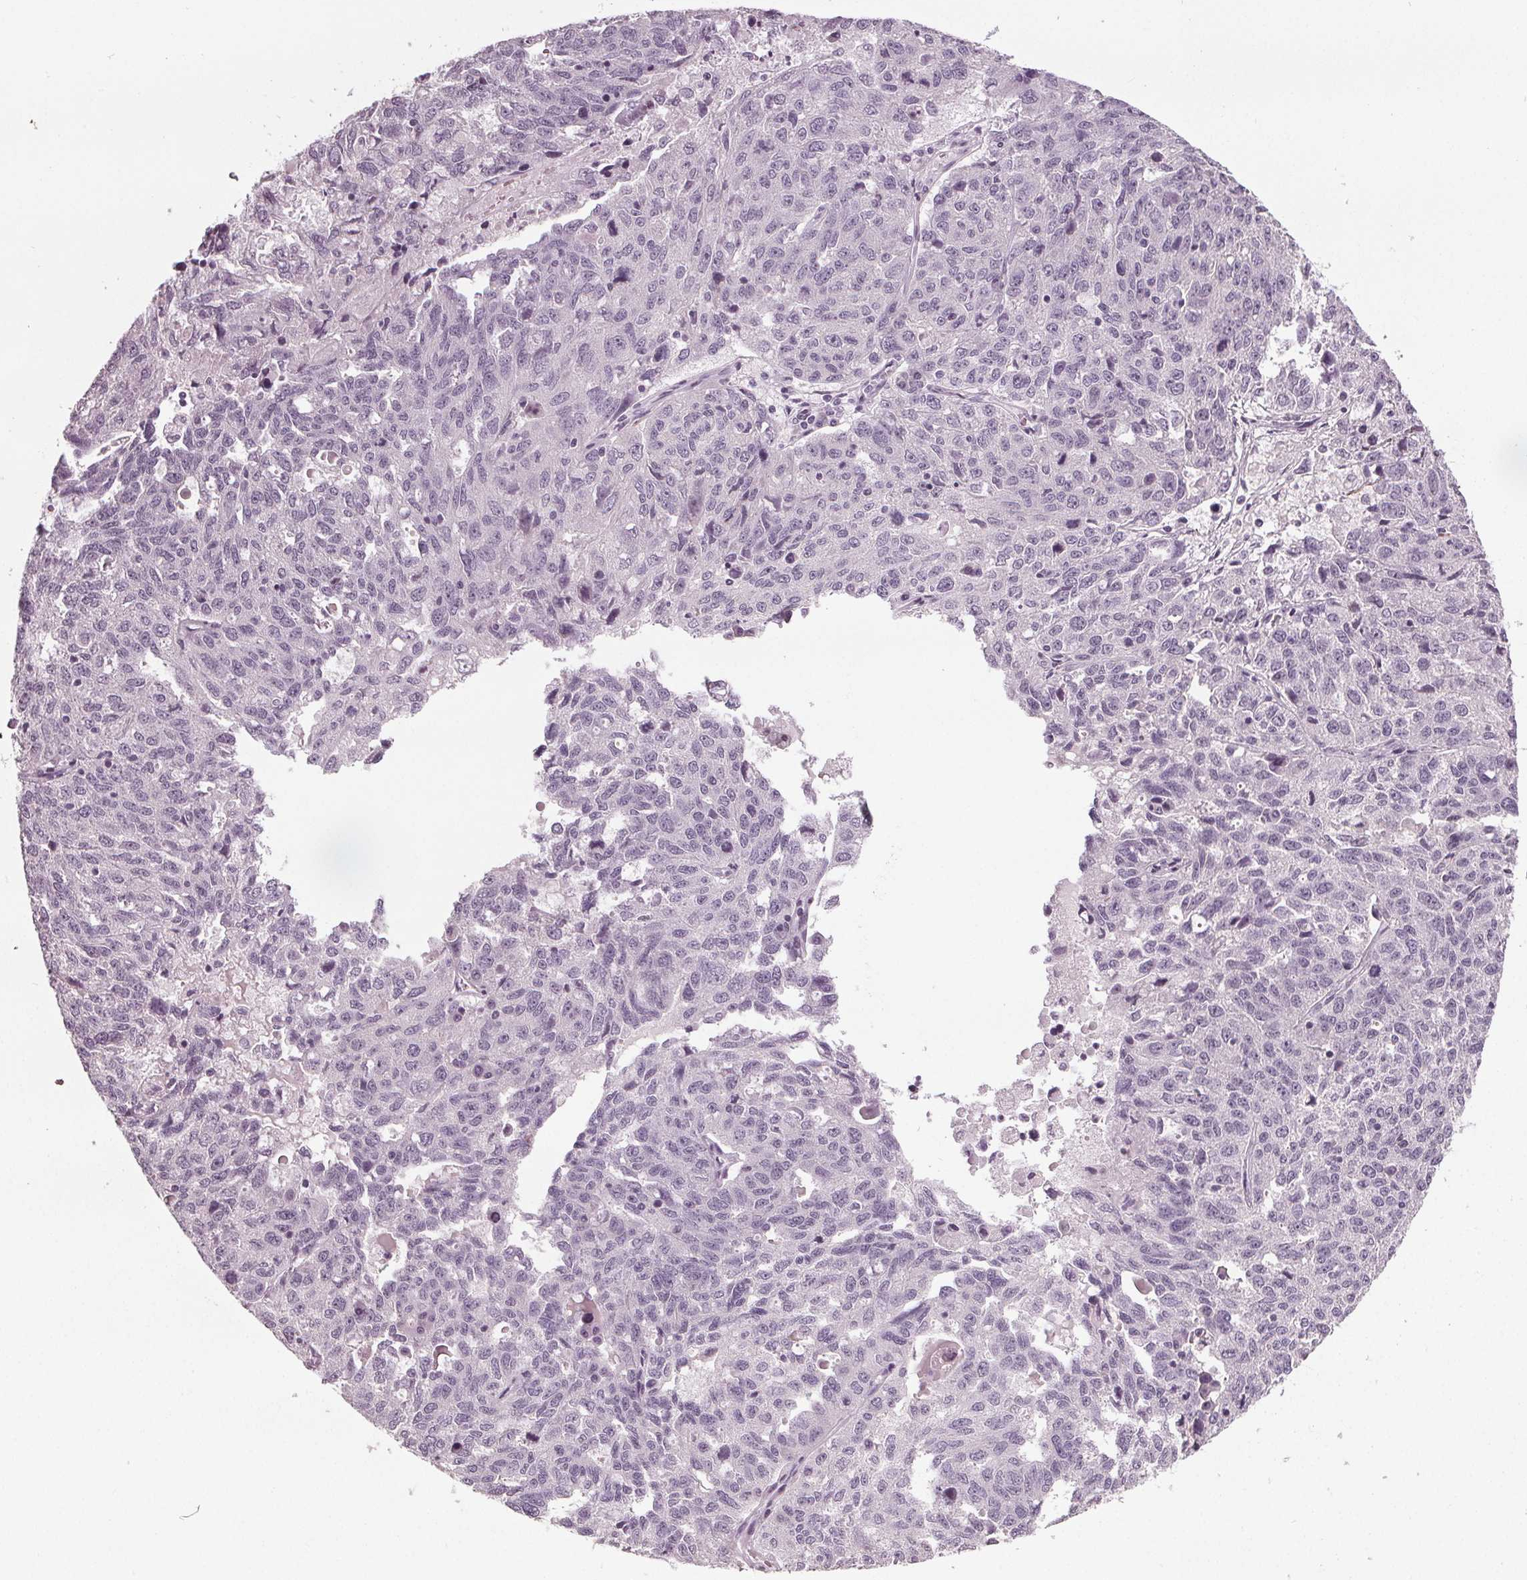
{"staining": {"intensity": "negative", "quantity": "none", "location": "none"}, "tissue": "ovarian cancer", "cell_type": "Tumor cells", "image_type": "cancer", "snomed": [{"axis": "morphology", "description": "Cystadenocarcinoma, serous, NOS"}, {"axis": "topography", "description": "Ovary"}], "caption": "IHC photomicrograph of neoplastic tissue: human ovarian serous cystadenocarcinoma stained with DAB reveals no significant protein expression in tumor cells. The staining was performed using DAB (3,3'-diaminobenzidine) to visualize the protein expression in brown, while the nuclei were stained in blue with hematoxylin (Magnification: 20x).", "gene": "PKP1", "patient": {"sex": "female", "age": 71}}